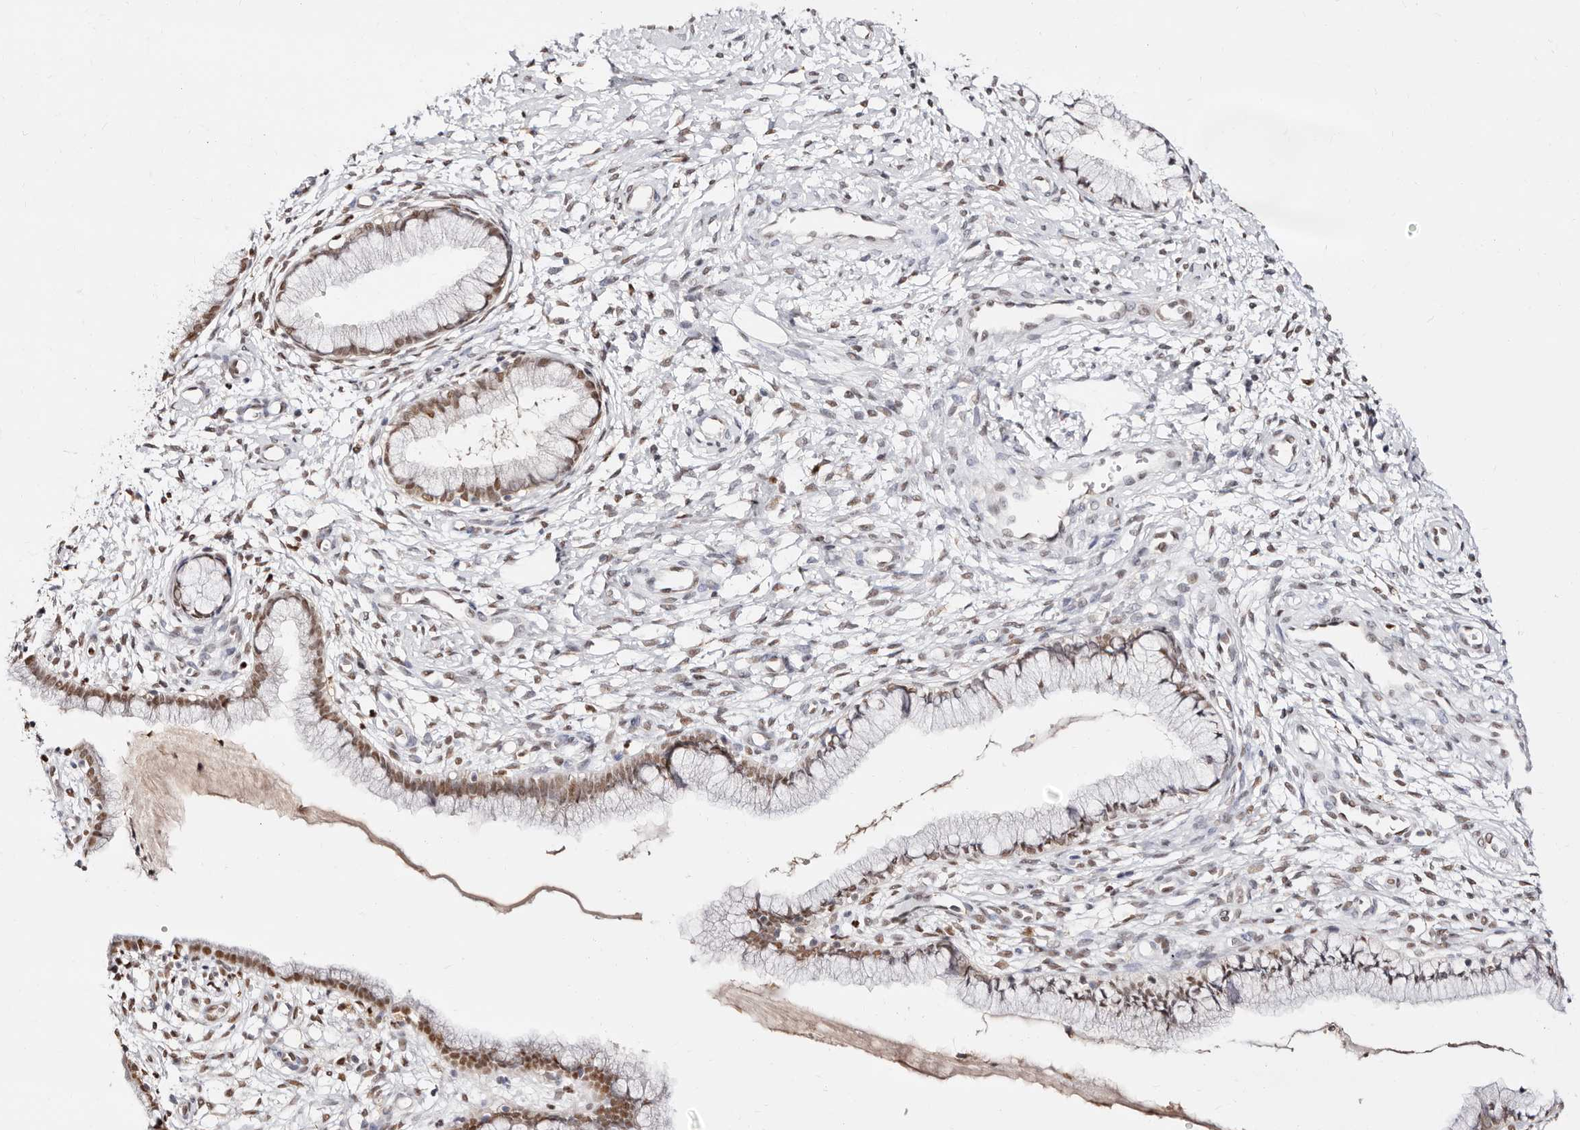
{"staining": {"intensity": "moderate", "quantity": ">75%", "location": "nuclear"}, "tissue": "cervix", "cell_type": "Glandular cells", "image_type": "normal", "snomed": [{"axis": "morphology", "description": "Normal tissue, NOS"}, {"axis": "topography", "description": "Cervix"}], "caption": "IHC photomicrograph of normal cervix stained for a protein (brown), which shows medium levels of moderate nuclear staining in approximately >75% of glandular cells.", "gene": "TKT", "patient": {"sex": "female", "age": 36}}